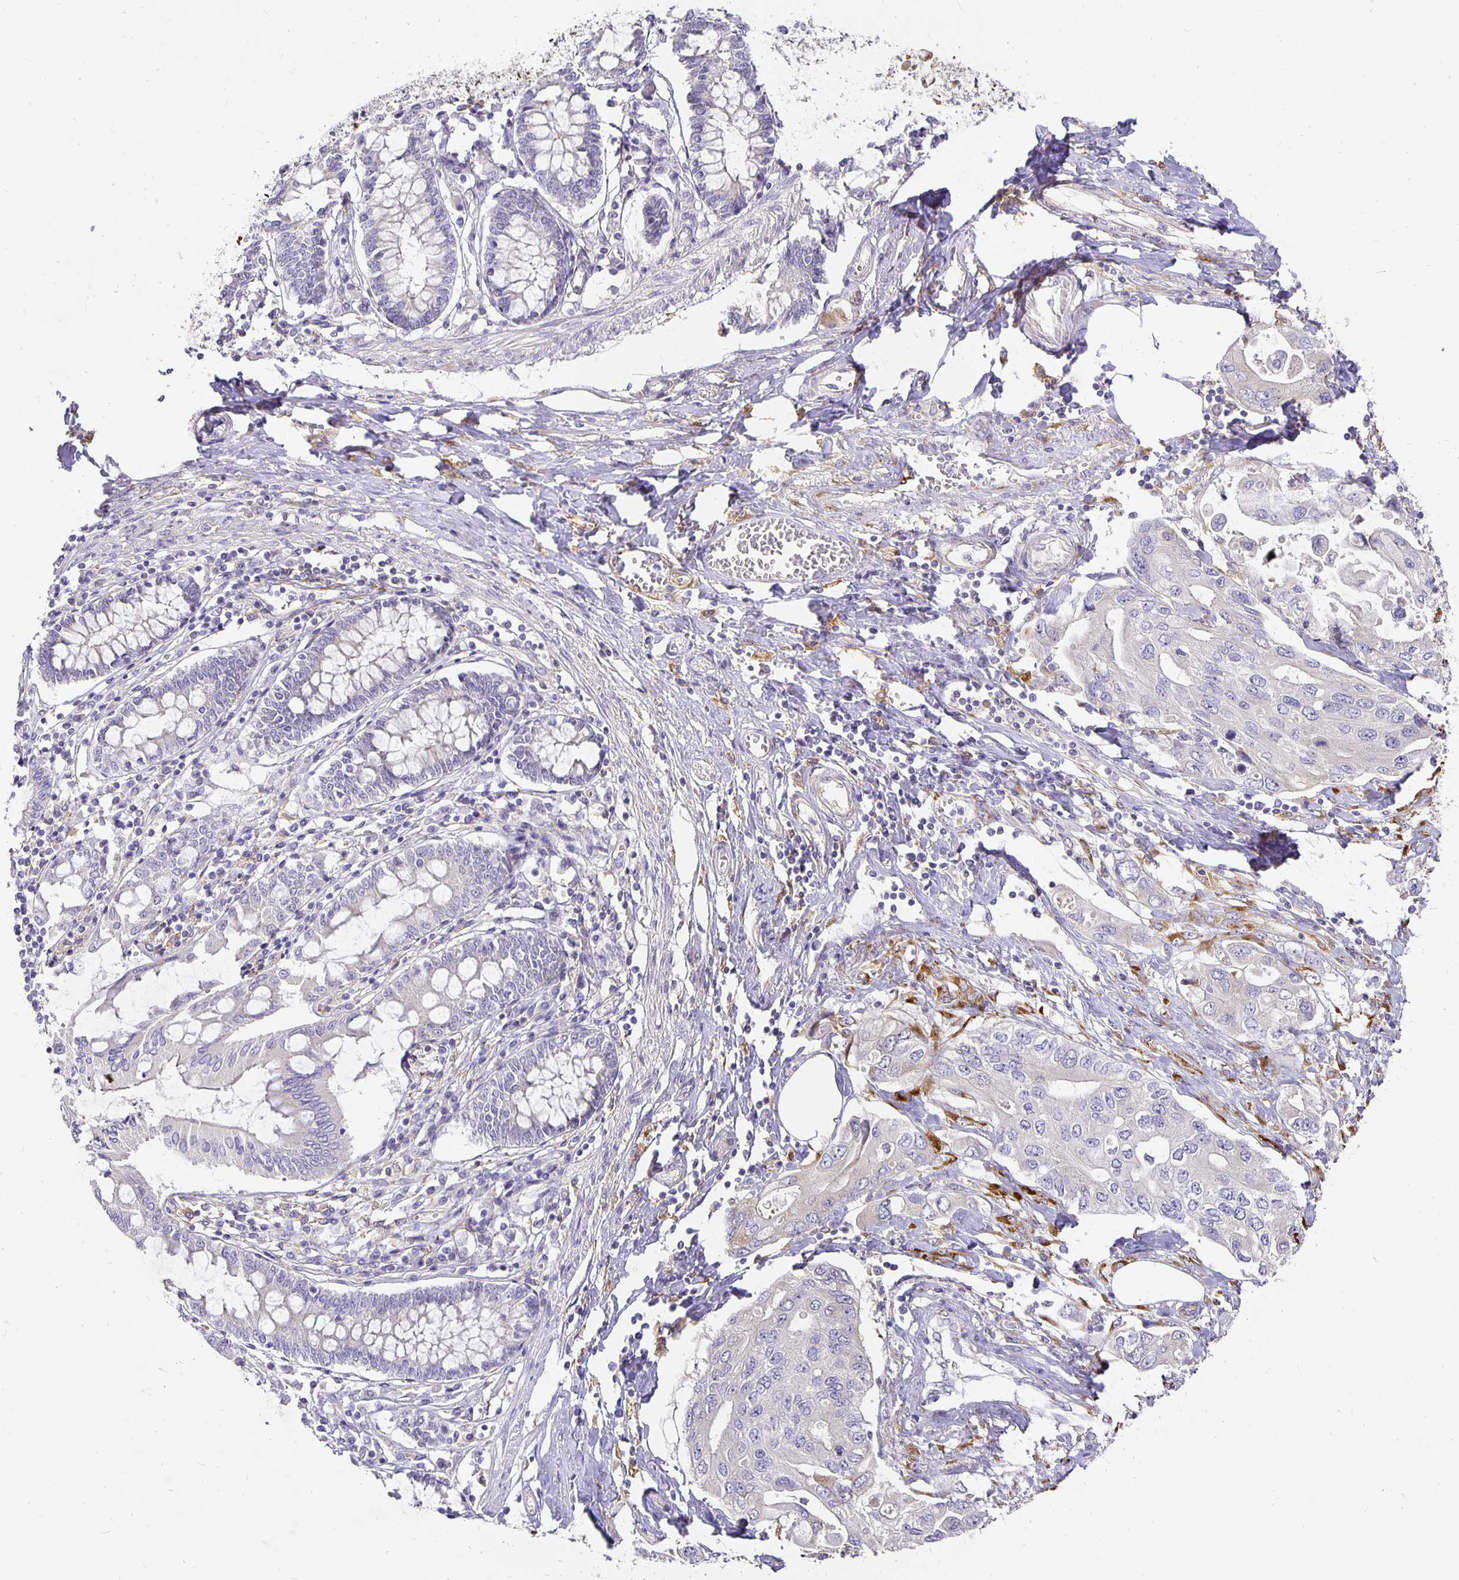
{"staining": {"intensity": "negative", "quantity": "none", "location": "none"}, "tissue": "pancreatic cancer", "cell_type": "Tumor cells", "image_type": "cancer", "snomed": [{"axis": "morphology", "description": "Adenocarcinoma, NOS"}, {"axis": "topography", "description": "Pancreas"}], "caption": "Immunohistochemical staining of adenocarcinoma (pancreatic) displays no significant positivity in tumor cells.", "gene": "PLOD1", "patient": {"sex": "female", "age": 63}}